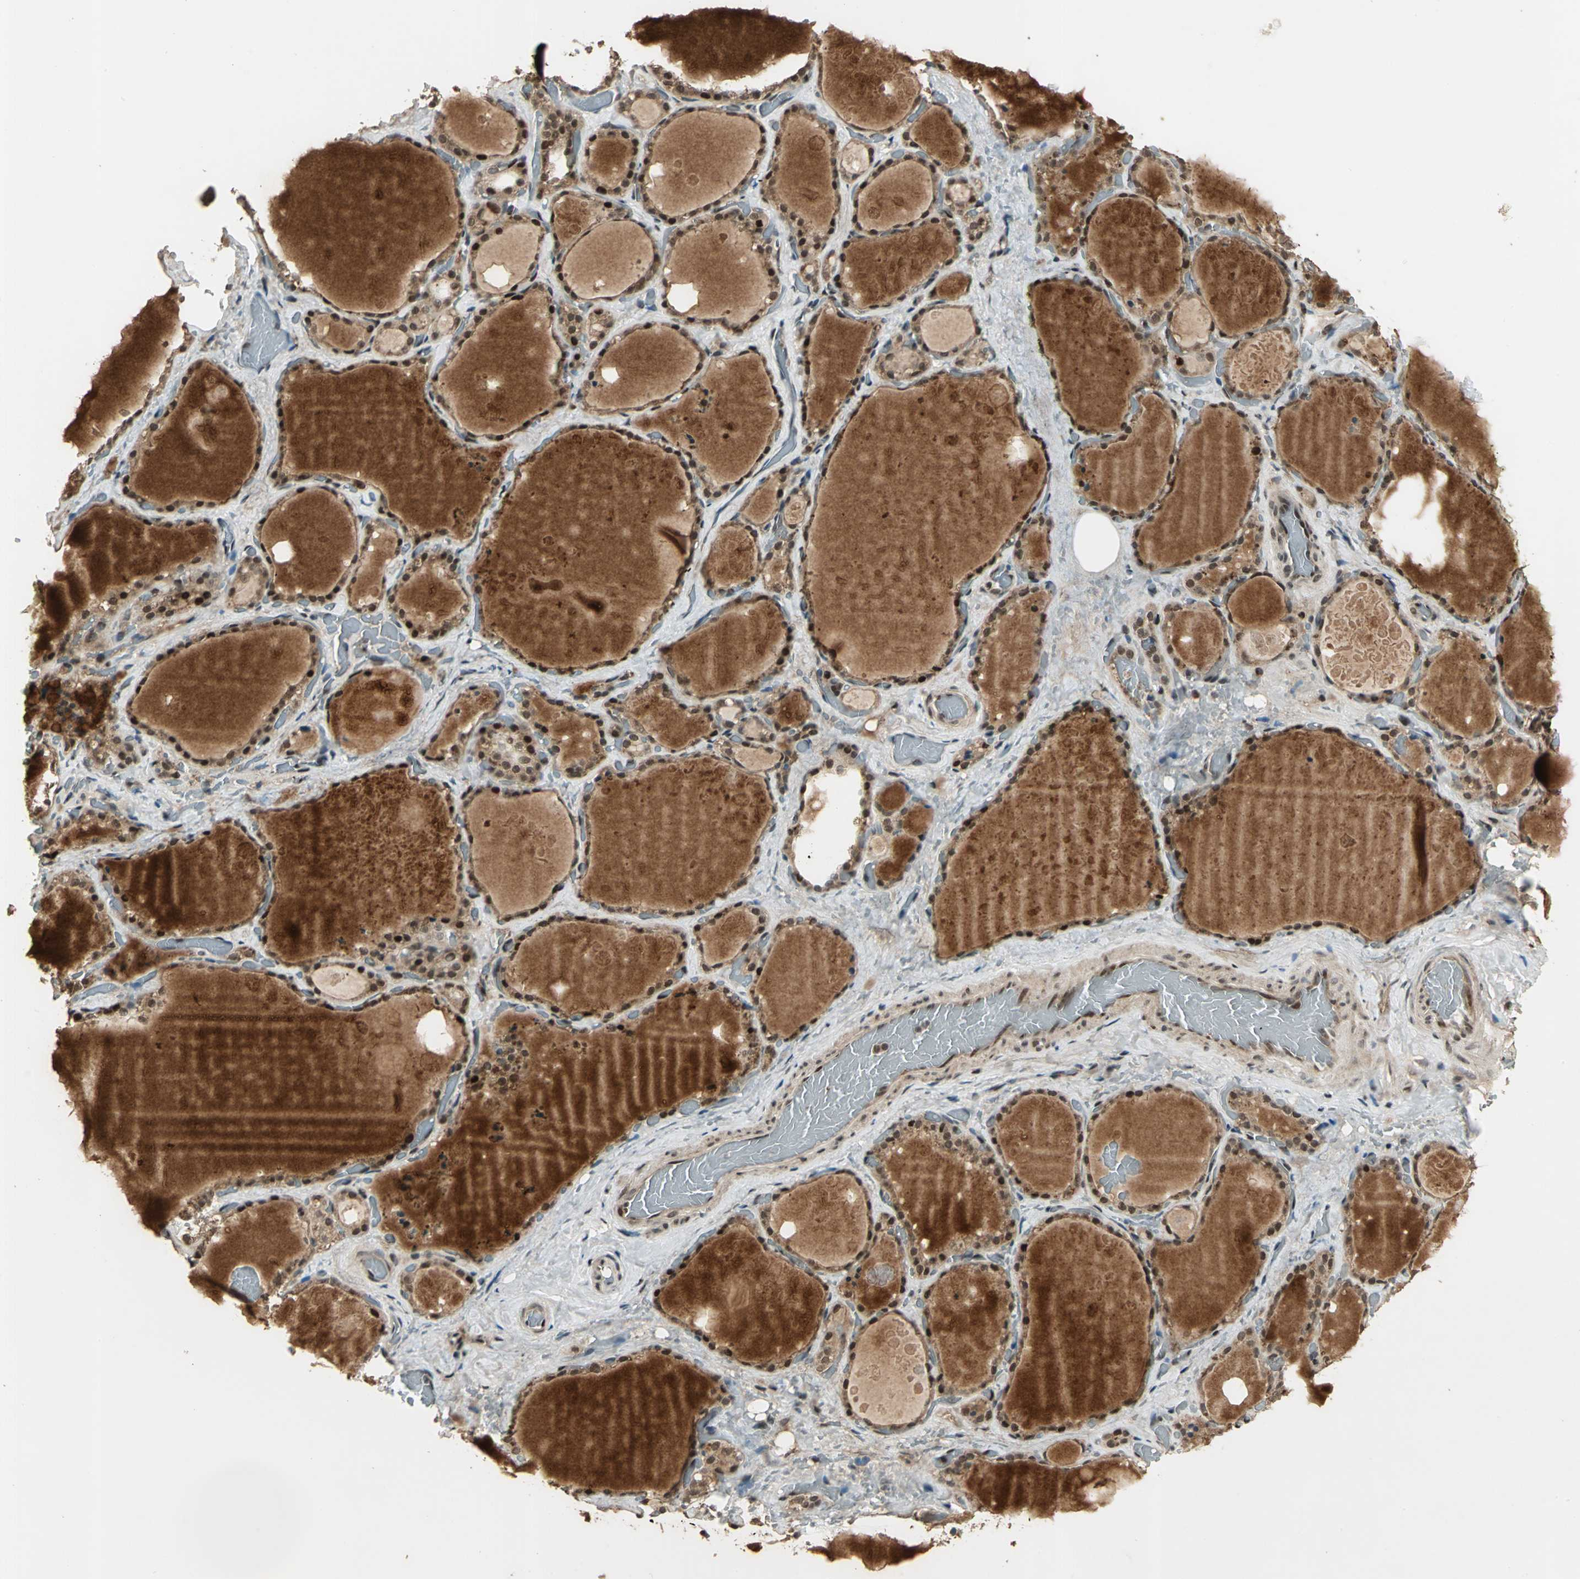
{"staining": {"intensity": "strong", "quantity": ">75%", "location": "cytoplasmic/membranous,nuclear"}, "tissue": "thyroid gland", "cell_type": "Glandular cells", "image_type": "normal", "snomed": [{"axis": "morphology", "description": "Normal tissue, NOS"}, {"axis": "topography", "description": "Thyroid gland"}], "caption": "The photomicrograph demonstrates a brown stain indicating the presence of a protein in the cytoplasmic/membranous,nuclear of glandular cells in thyroid gland. (Brightfield microscopy of DAB IHC at high magnification).", "gene": "PSMC3", "patient": {"sex": "male", "age": 61}}